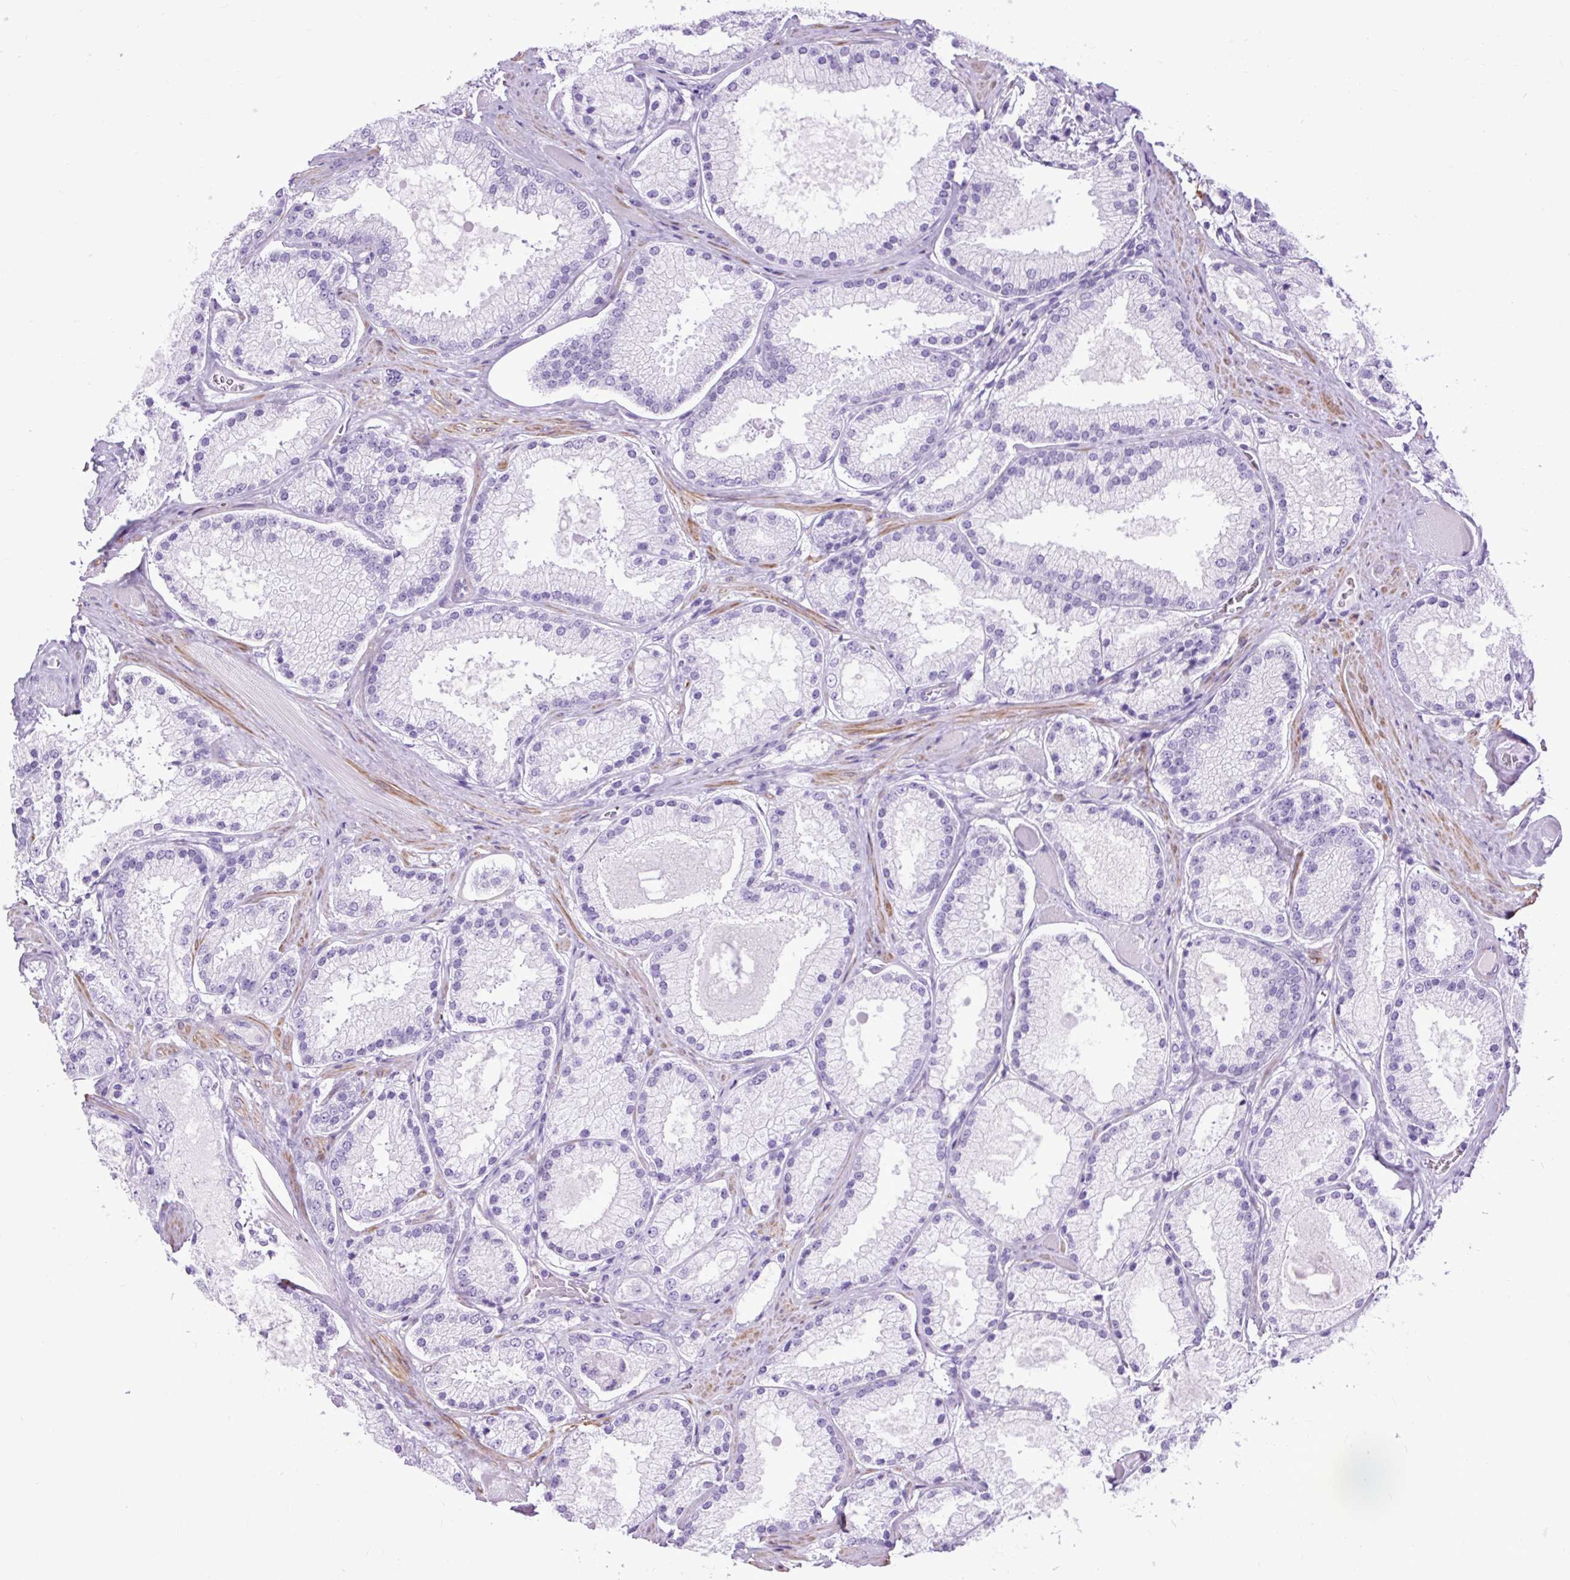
{"staining": {"intensity": "negative", "quantity": "none", "location": "none"}, "tissue": "prostate cancer", "cell_type": "Tumor cells", "image_type": "cancer", "snomed": [{"axis": "morphology", "description": "Adenocarcinoma, High grade"}, {"axis": "topography", "description": "Prostate"}], "caption": "An image of adenocarcinoma (high-grade) (prostate) stained for a protein exhibits no brown staining in tumor cells. Nuclei are stained in blue.", "gene": "DPP6", "patient": {"sex": "male", "age": 68}}